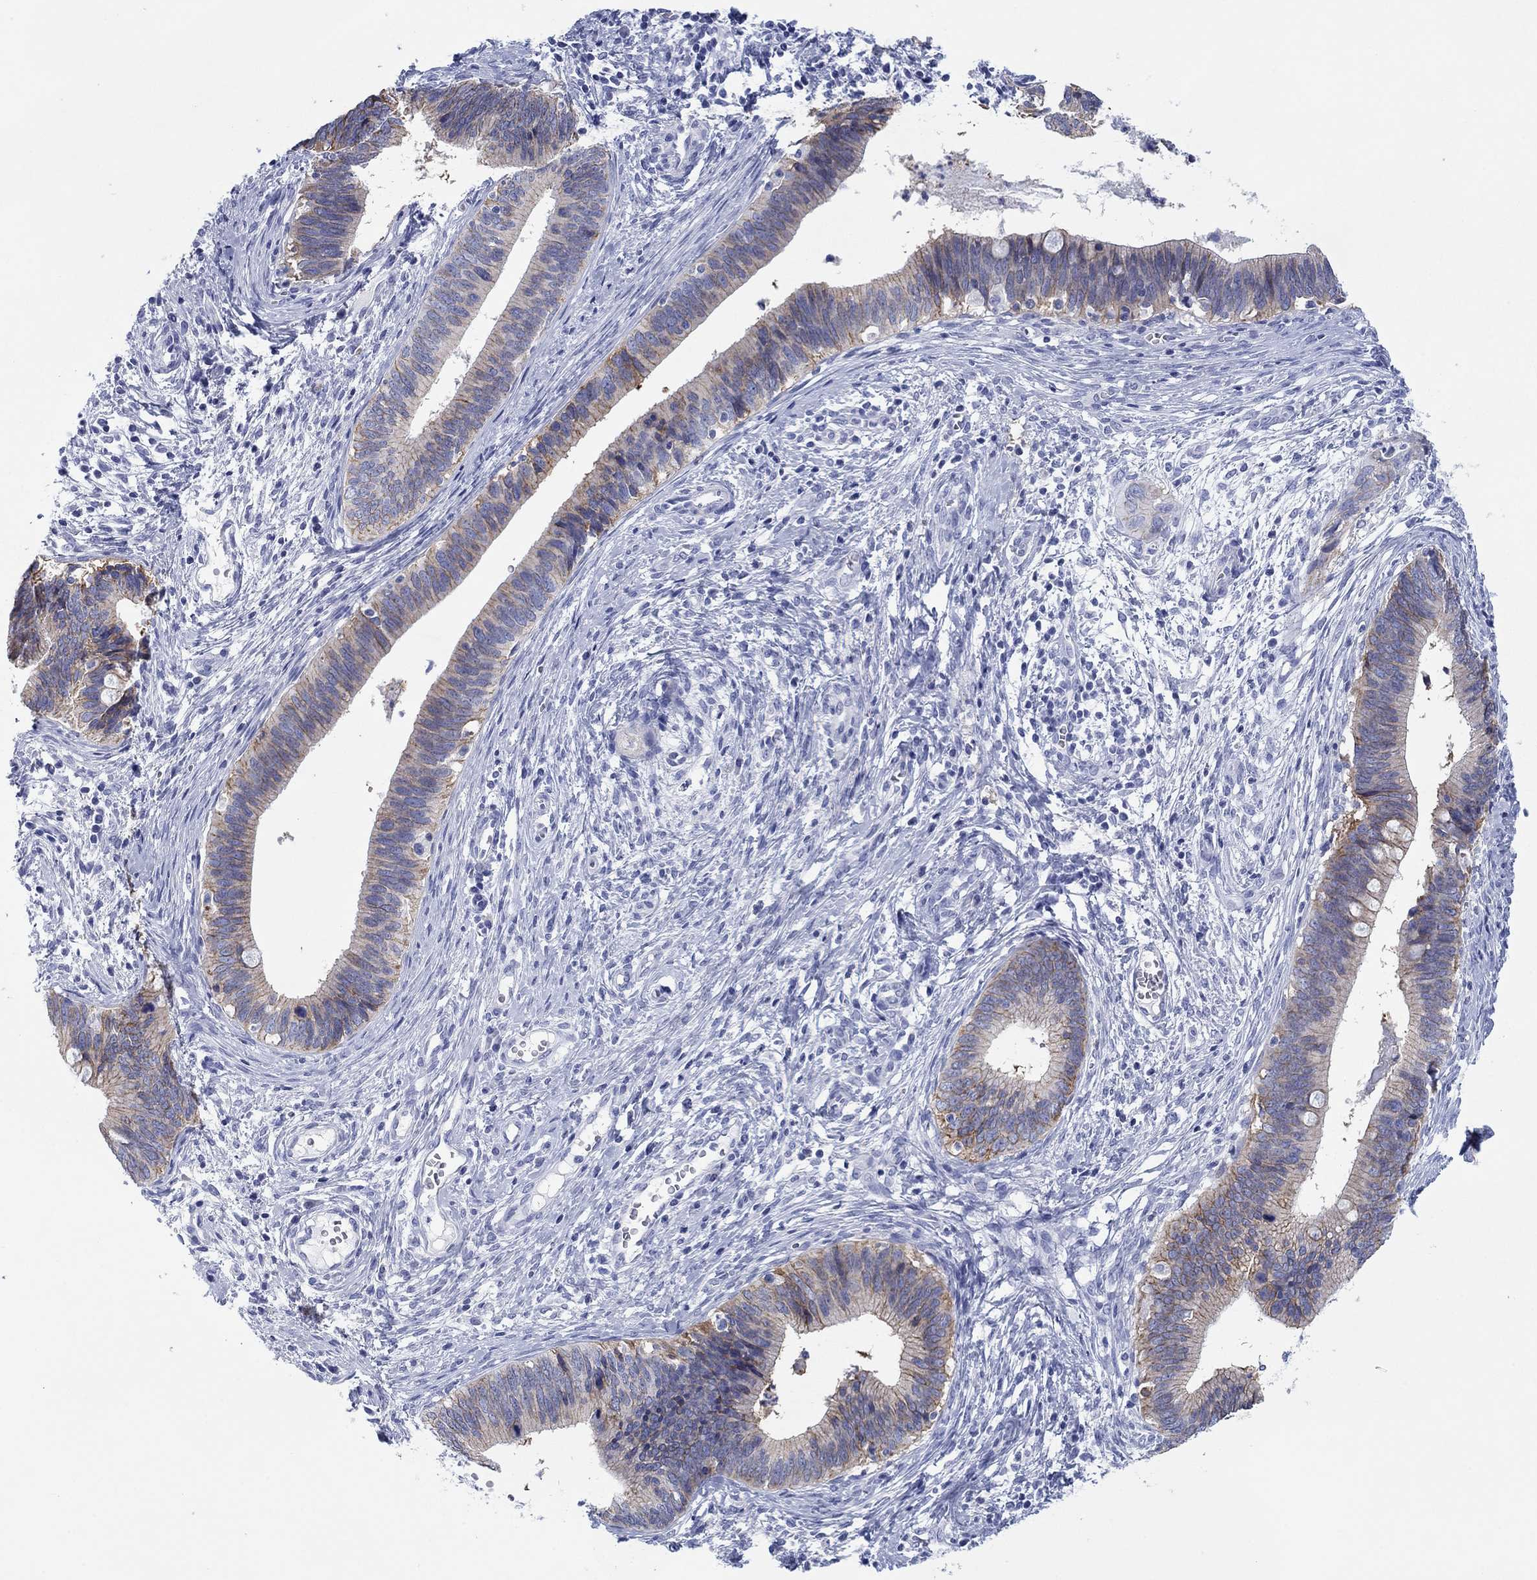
{"staining": {"intensity": "moderate", "quantity": "<25%", "location": "cytoplasmic/membranous"}, "tissue": "cervical cancer", "cell_type": "Tumor cells", "image_type": "cancer", "snomed": [{"axis": "morphology", "description": "Adenocarcinoma, NOS"}, {"axis": "topography", "description": "Cervix"}], "caption": "Cervical cancer (adenocarcinoma) stained with a brown dye reveals moderate cytoplasmic/membranous positive staining in approximately <25% of tumor cells.", "gene": "ATP1B1", "patient": {"sex": "female", "age": 42}}